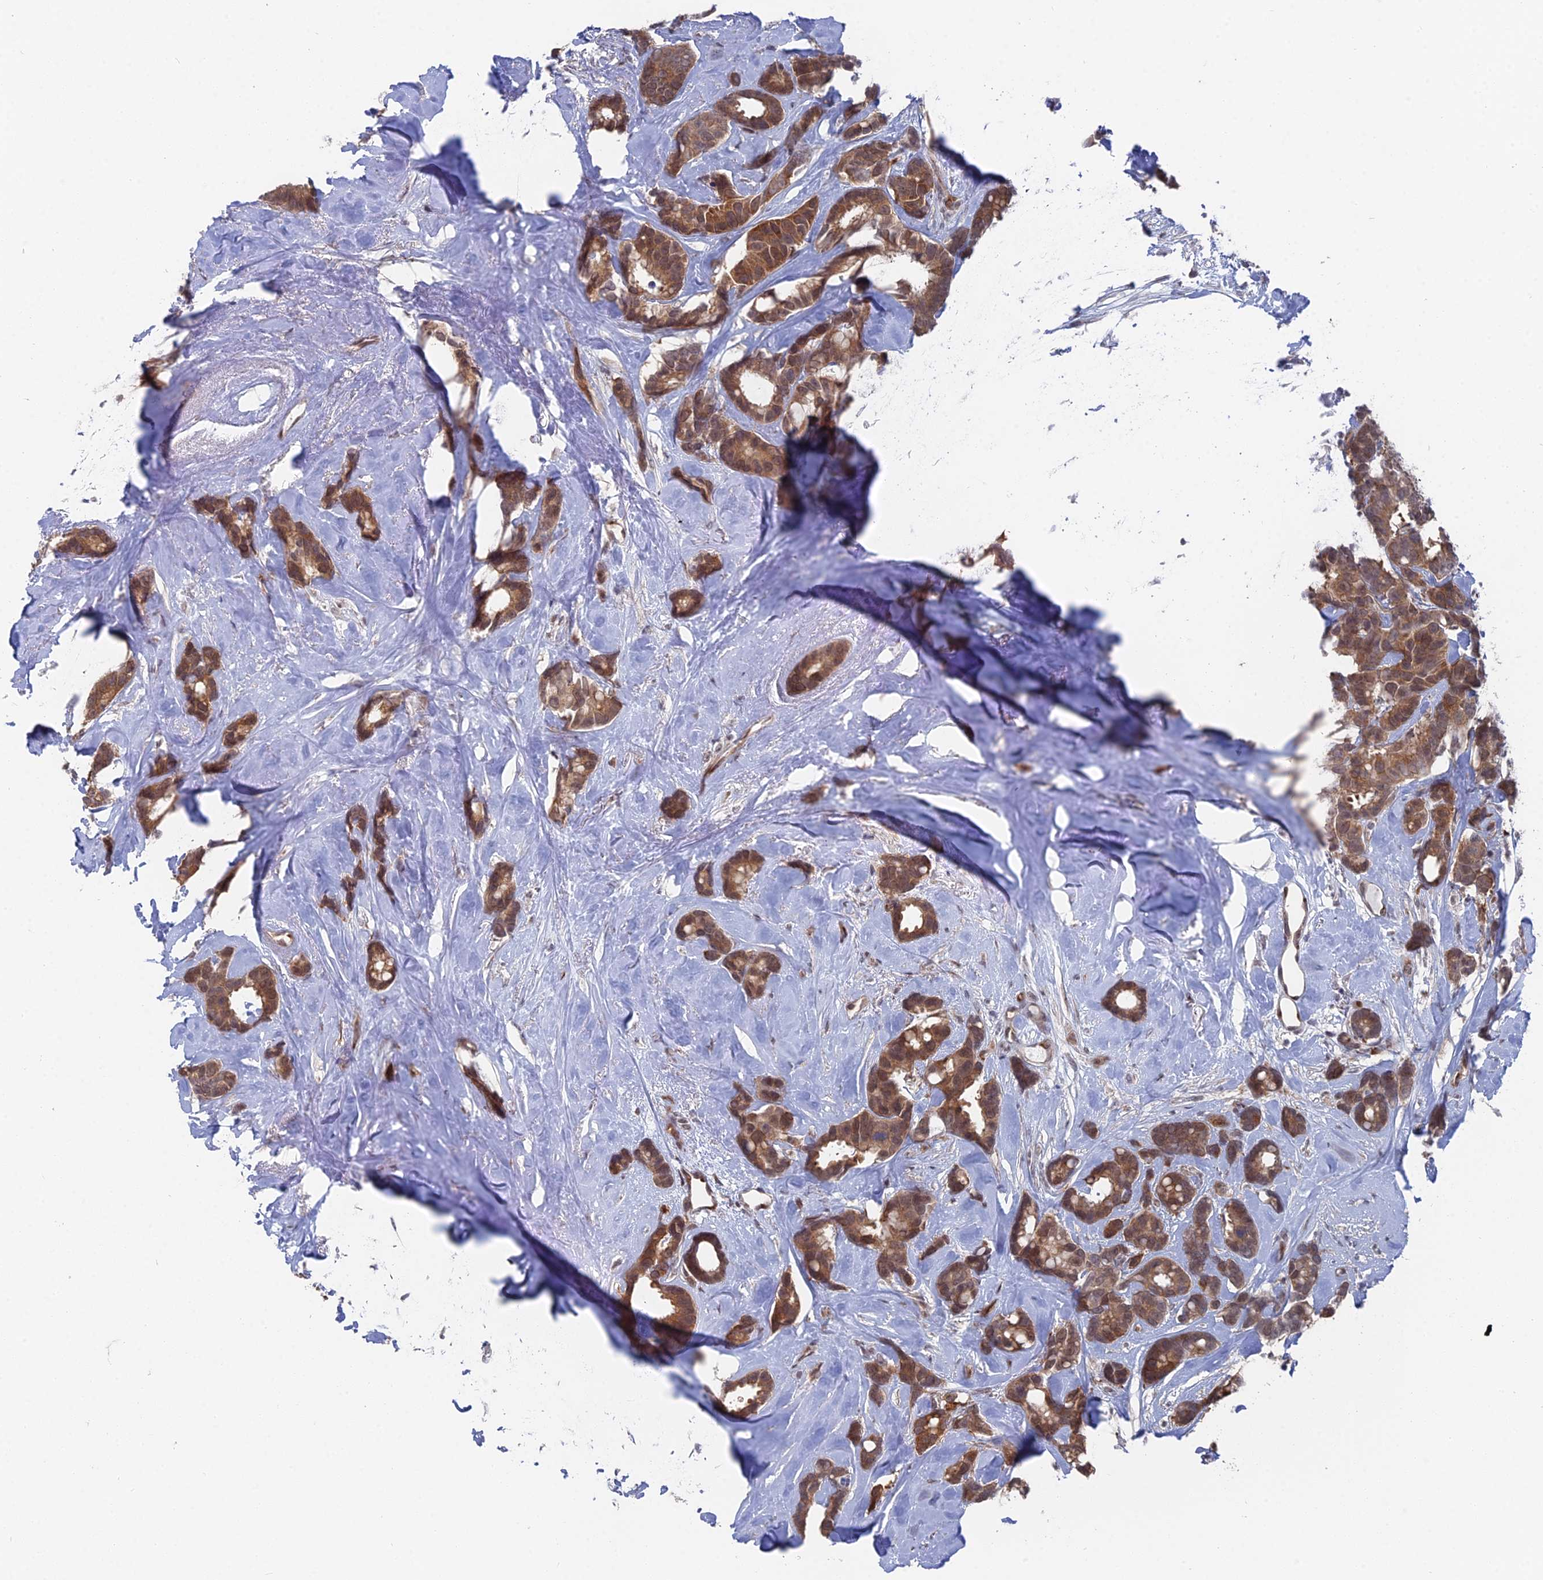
{"staining": {"intensity": "moderate", "quantity": ">75%", "location": "cytoplasmic/membranous,nuclear"}, "tissue": "breast cancer", "cell_type": "Tumor cells", "image_type": "cancer", "snomed": [{"axis": "morphology", "description": "Duct carcinoma"}, {"axis": "topography", "description": "Breast"}], "caption": "Immunohistochemistry (IHC) photomicrograph of infiltrating ductal carcinoma (breast) stained for a protein (brown), which demonstrates medium levels of moderate cytoplasmic/membranous and nuclear positivity in approximately >75% of tumor cells.", "gene": "FHIP2A", "patient": {"sex": "female", "age": 87}}